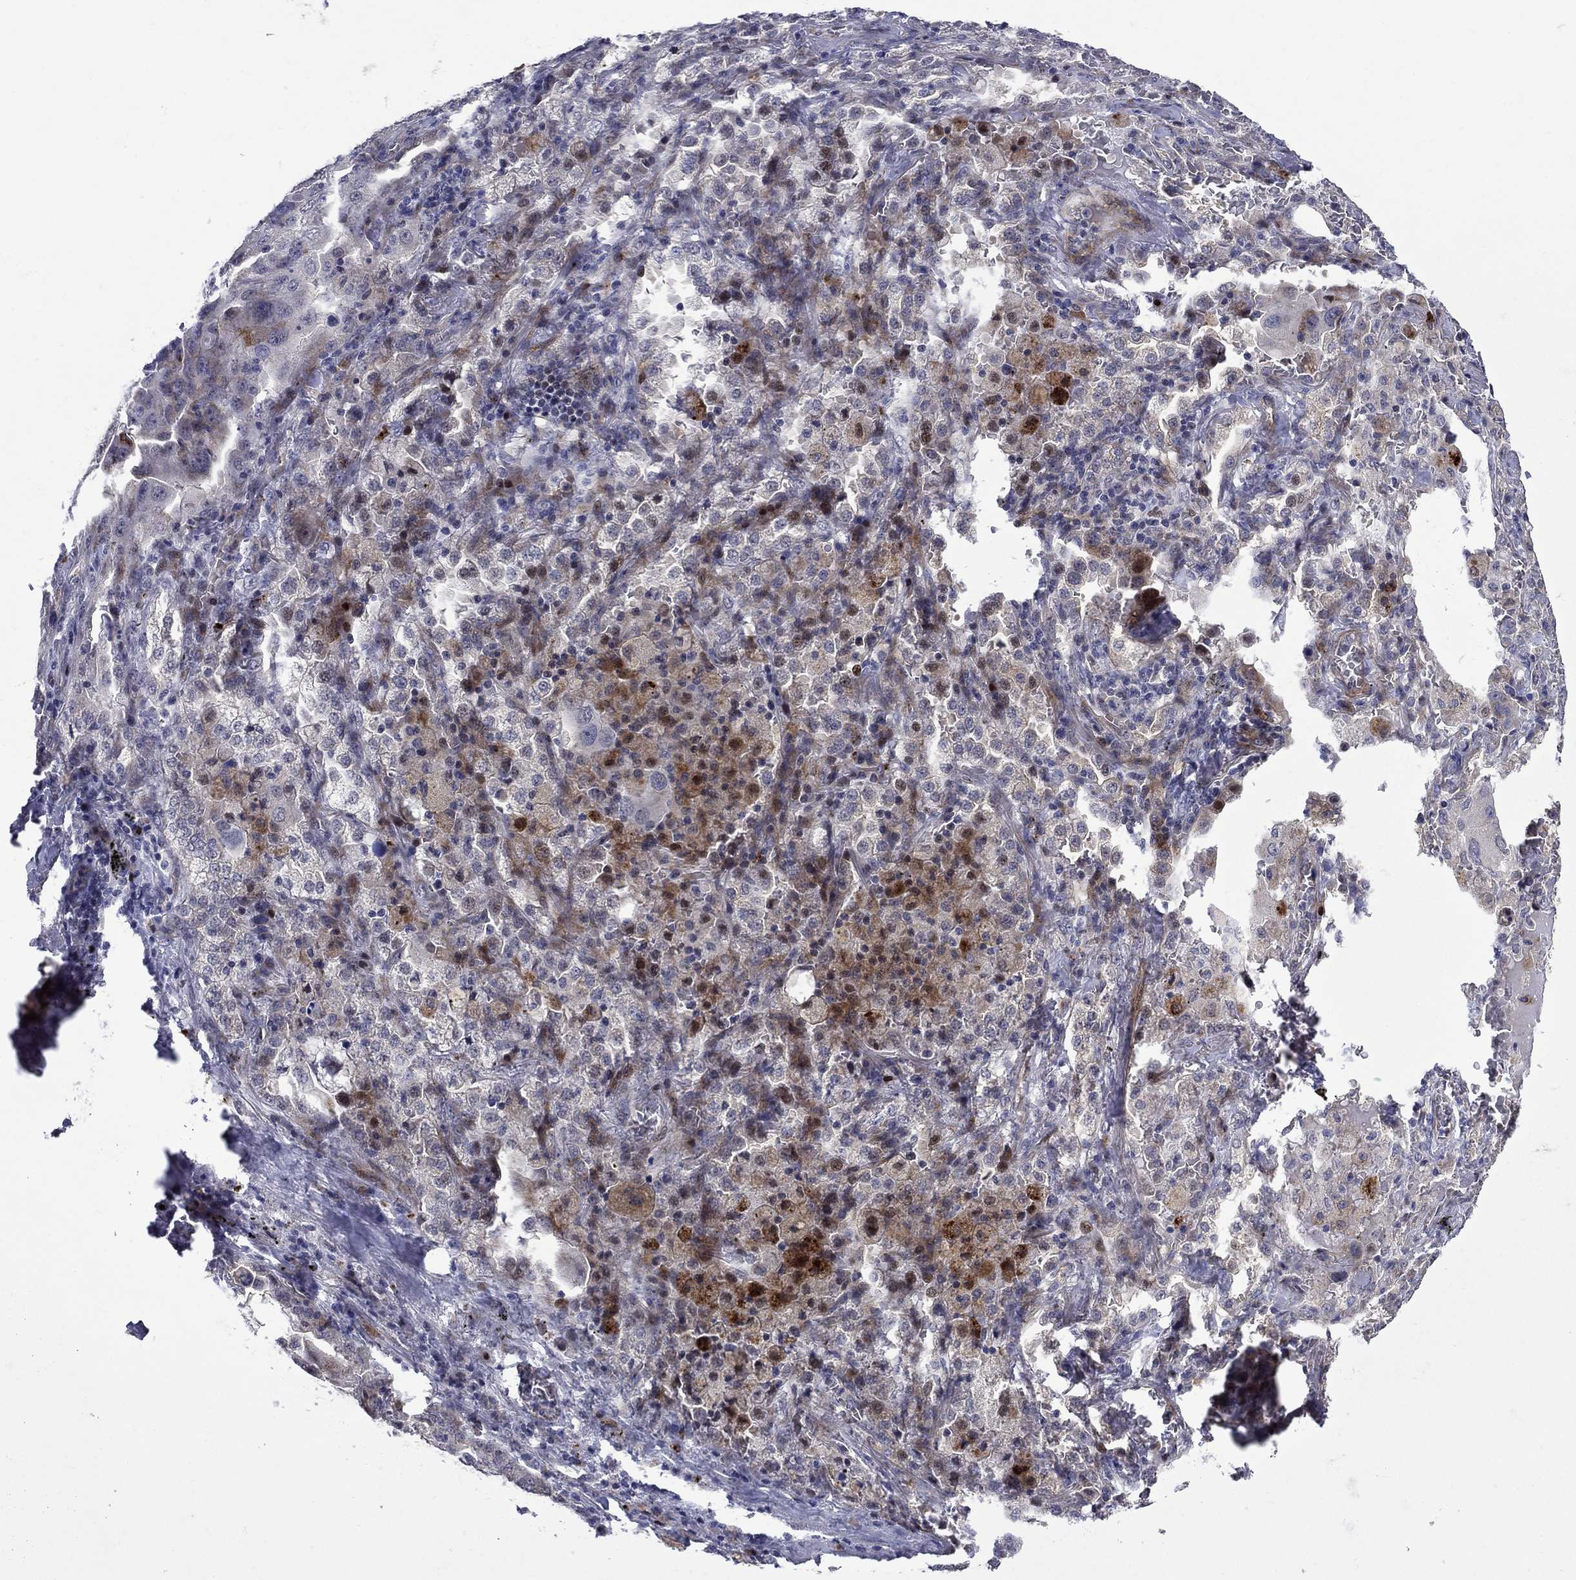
{"staining": {"intensity": "strong", "quantity": "<25%", "location": "cytoplasmic/membranous"}, "tissue": "lung cancer", "cell_type": "Tumor cells", "image_type": "cancer", "snomed": [{"axis": "morphology", "description": "Adenocarcinoma, NOS"}, {"axis": "topography", "description": "Lung"}], "caption": "A high-resolution image shows immunohistochemistry staining of lung cancer, which exhibits strong cytoplasmic/membranous expression in approximately <25% of tumor cells.", "gene": "SLC7A1", "patient": {"sex": "female", "age": 61}}